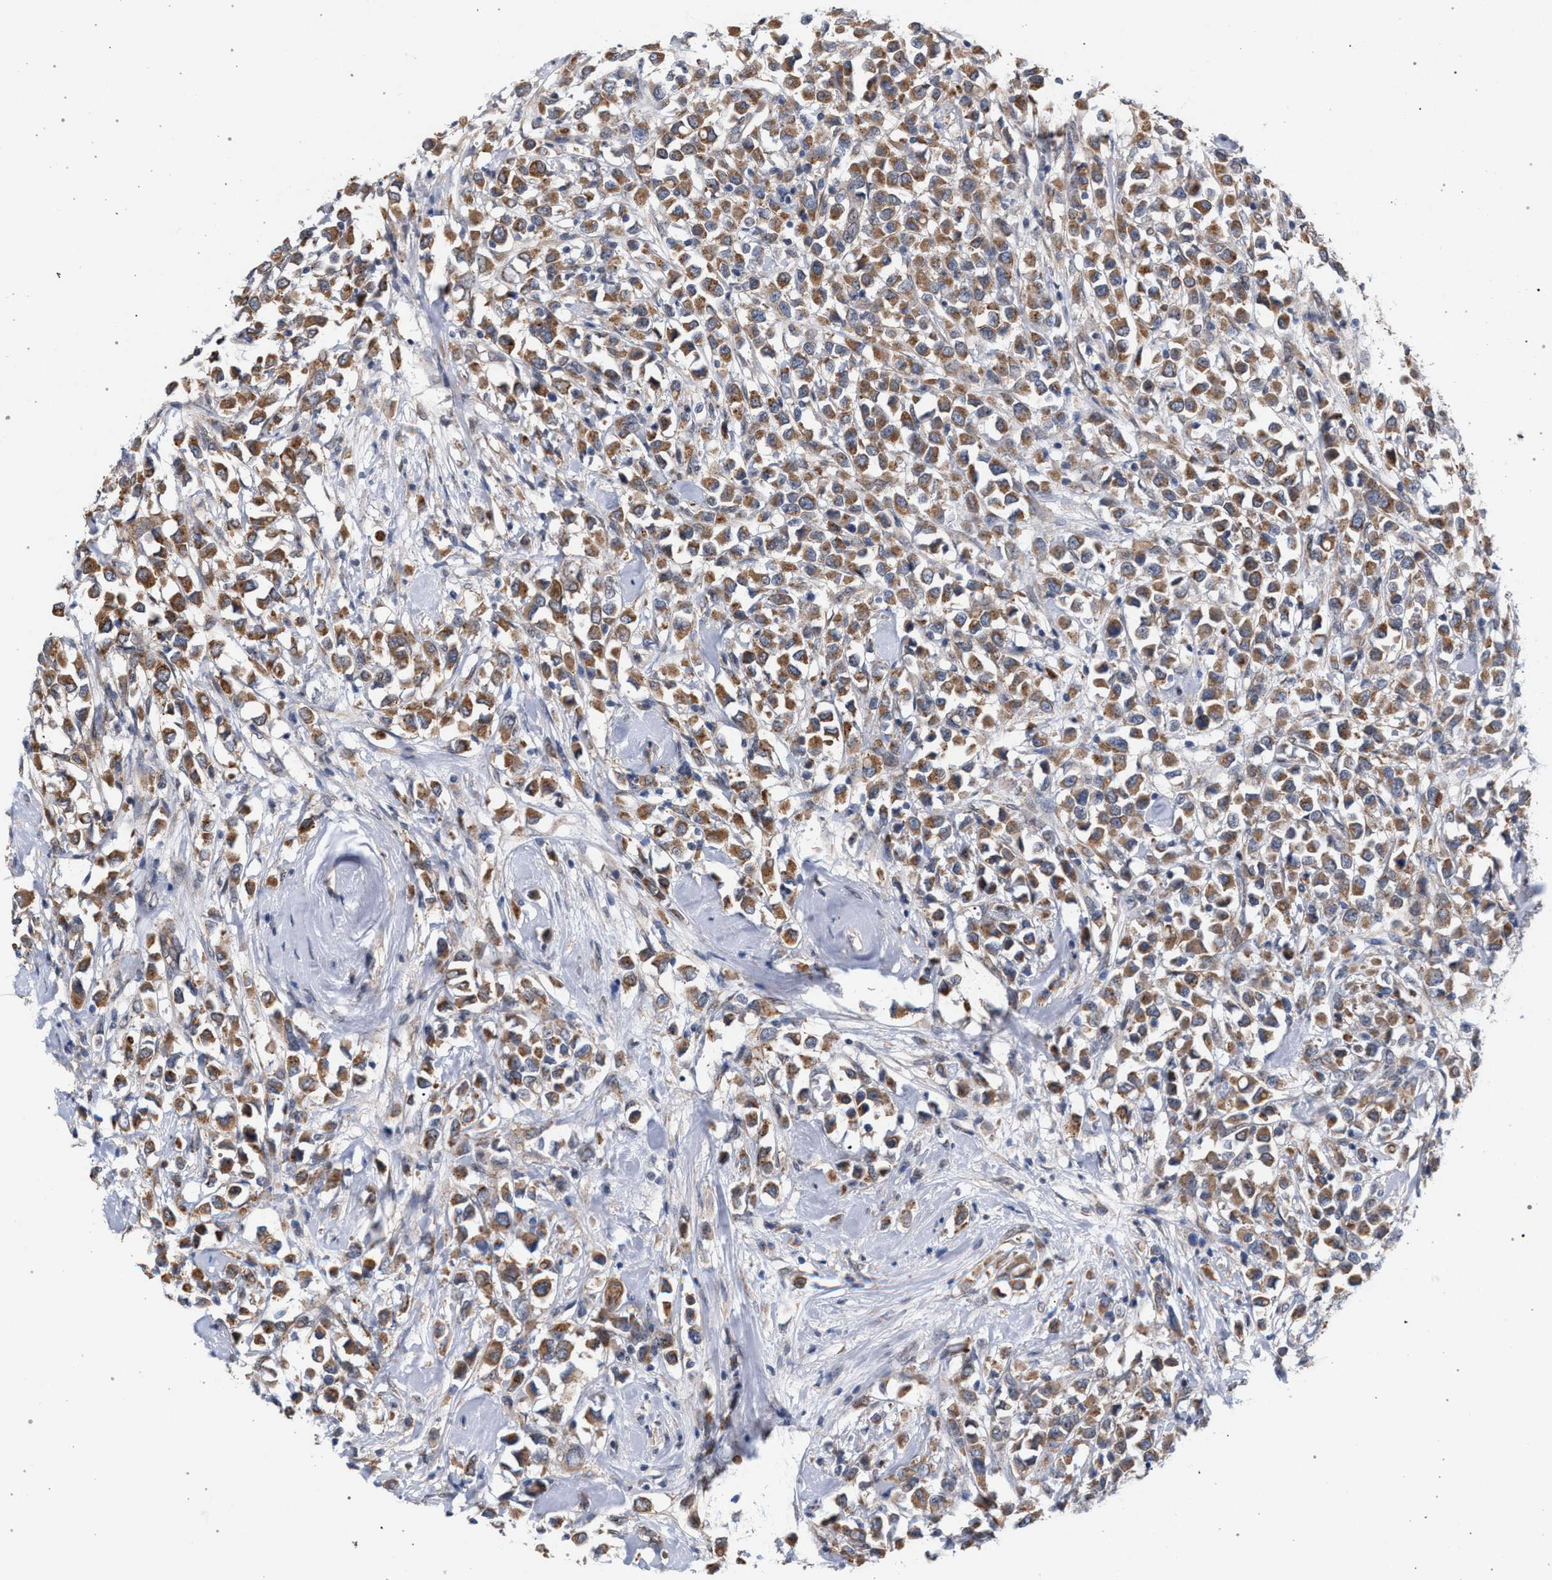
{"staining": {"intensity": "moderate", "quantity": ">75%", "location": "cytoplasmic/membranous"}, "tissue": "breast cancer", "cell_type": "Tumor cells", "image_type": "cancer", "snomed": [{"axis": "morphology", "description": "Duct carcinoma"}, {"axis": "topography", "description": "Breast"}], "caption": "Moderate cytoplasmic/membranous expression is identified in approximately >75% of tumor cells in breast cancer.", "gene": "ARPC5L", "patient": {"sex": "female", "age": 61}}